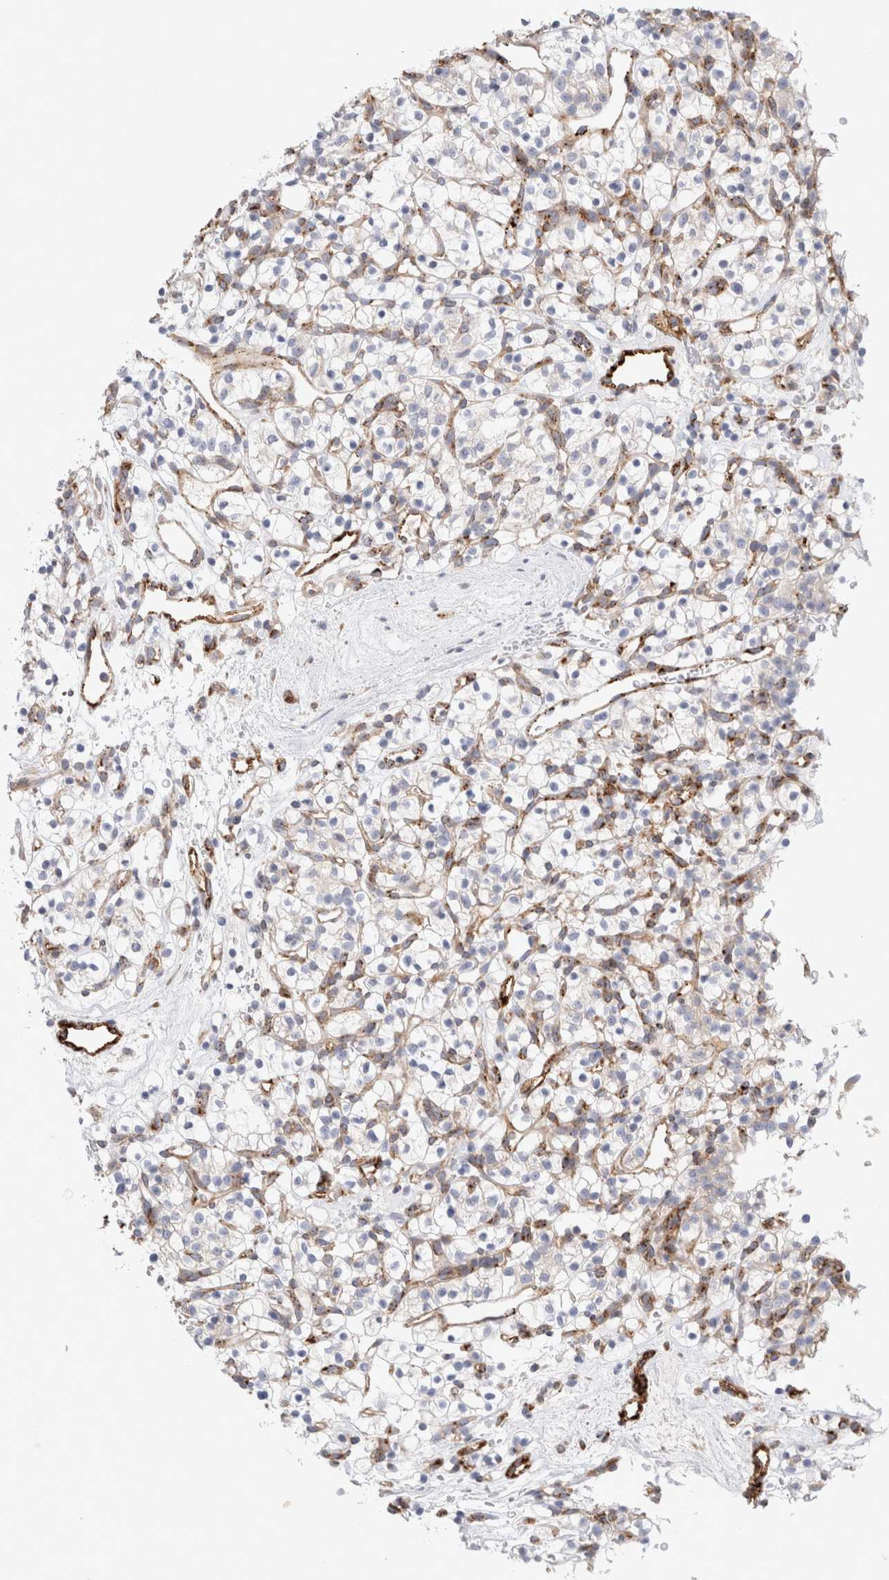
{"staining": {"intensity": "negative", "quantity": "none", "location": "none"}, "tissue": "renal cancer", "cell_type": "Tumor cells", "image_type": "cancer", "snomed": [{"axis": "morphology", "description": "Adenocarcinoma, NOS"}, {"axis": "topography", "description": "Kidney"}], "caption": "Tumor cells are negative for protein expression in human renal cancer.", "gene": "CNPY4", "patient": {"sex": "female", "age": 57}}